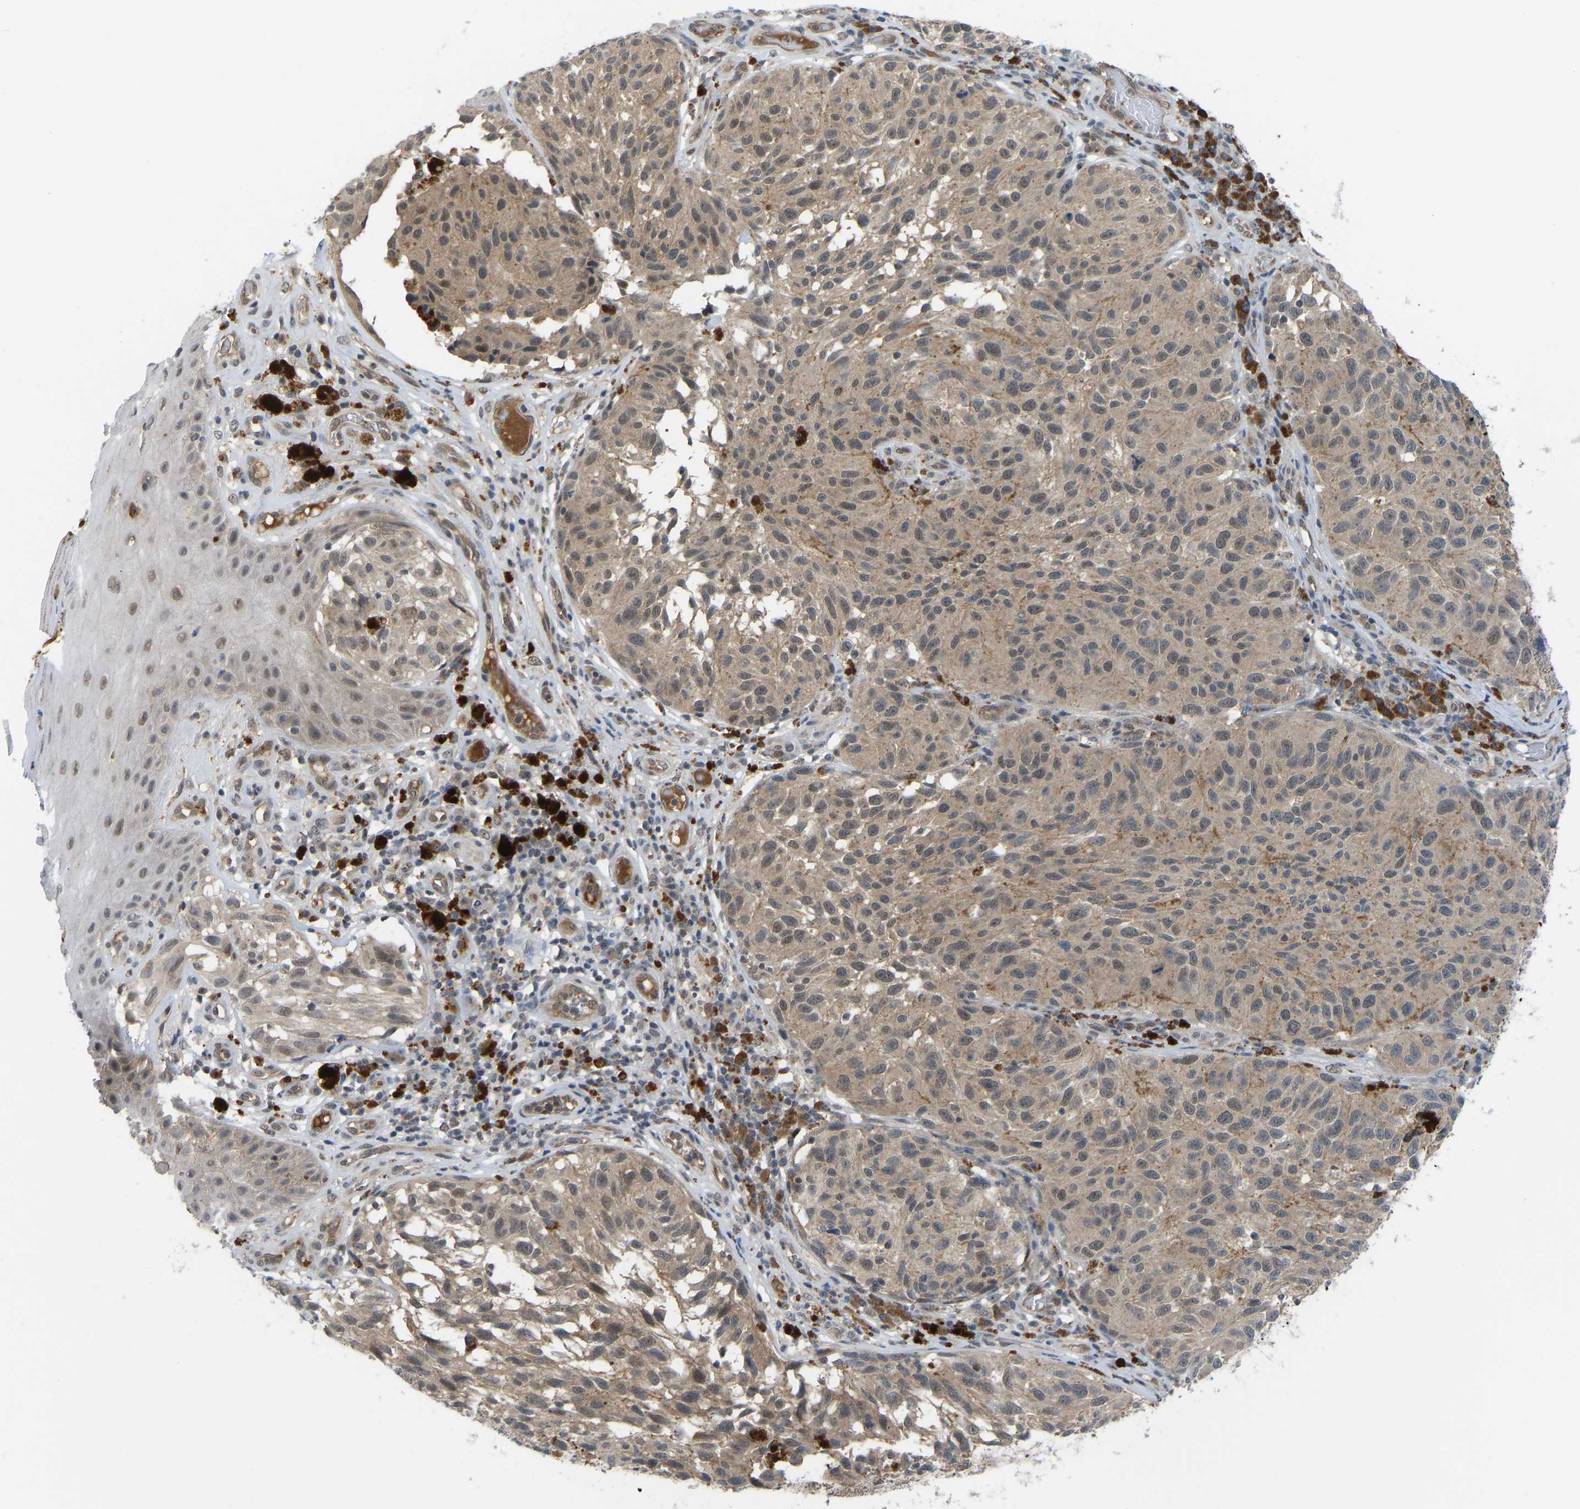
{"staining": {"intensity": "weak", "quantity": ">75%", "location": "cytoplasmic/membranous"}, "tissue": "melanoma", "cell_type": "Tumor cells", "image_type": "cancer", "snomed": [{"axis": "morphology", "description": "Malignant melanoma, NOS"}, {"axis": "topography", "description": "Skin"}], "caption": "Melanoma tissue shows weak cytoplasmic/membranous staining in about >75% of tumor cells The staining is performed using DAB brown chromogen to label protein expression. The nuclei are counter-stained blue using hematoxylin.", "gene": "ZNF251", "patient": {"sex": "female", "age": 73}}